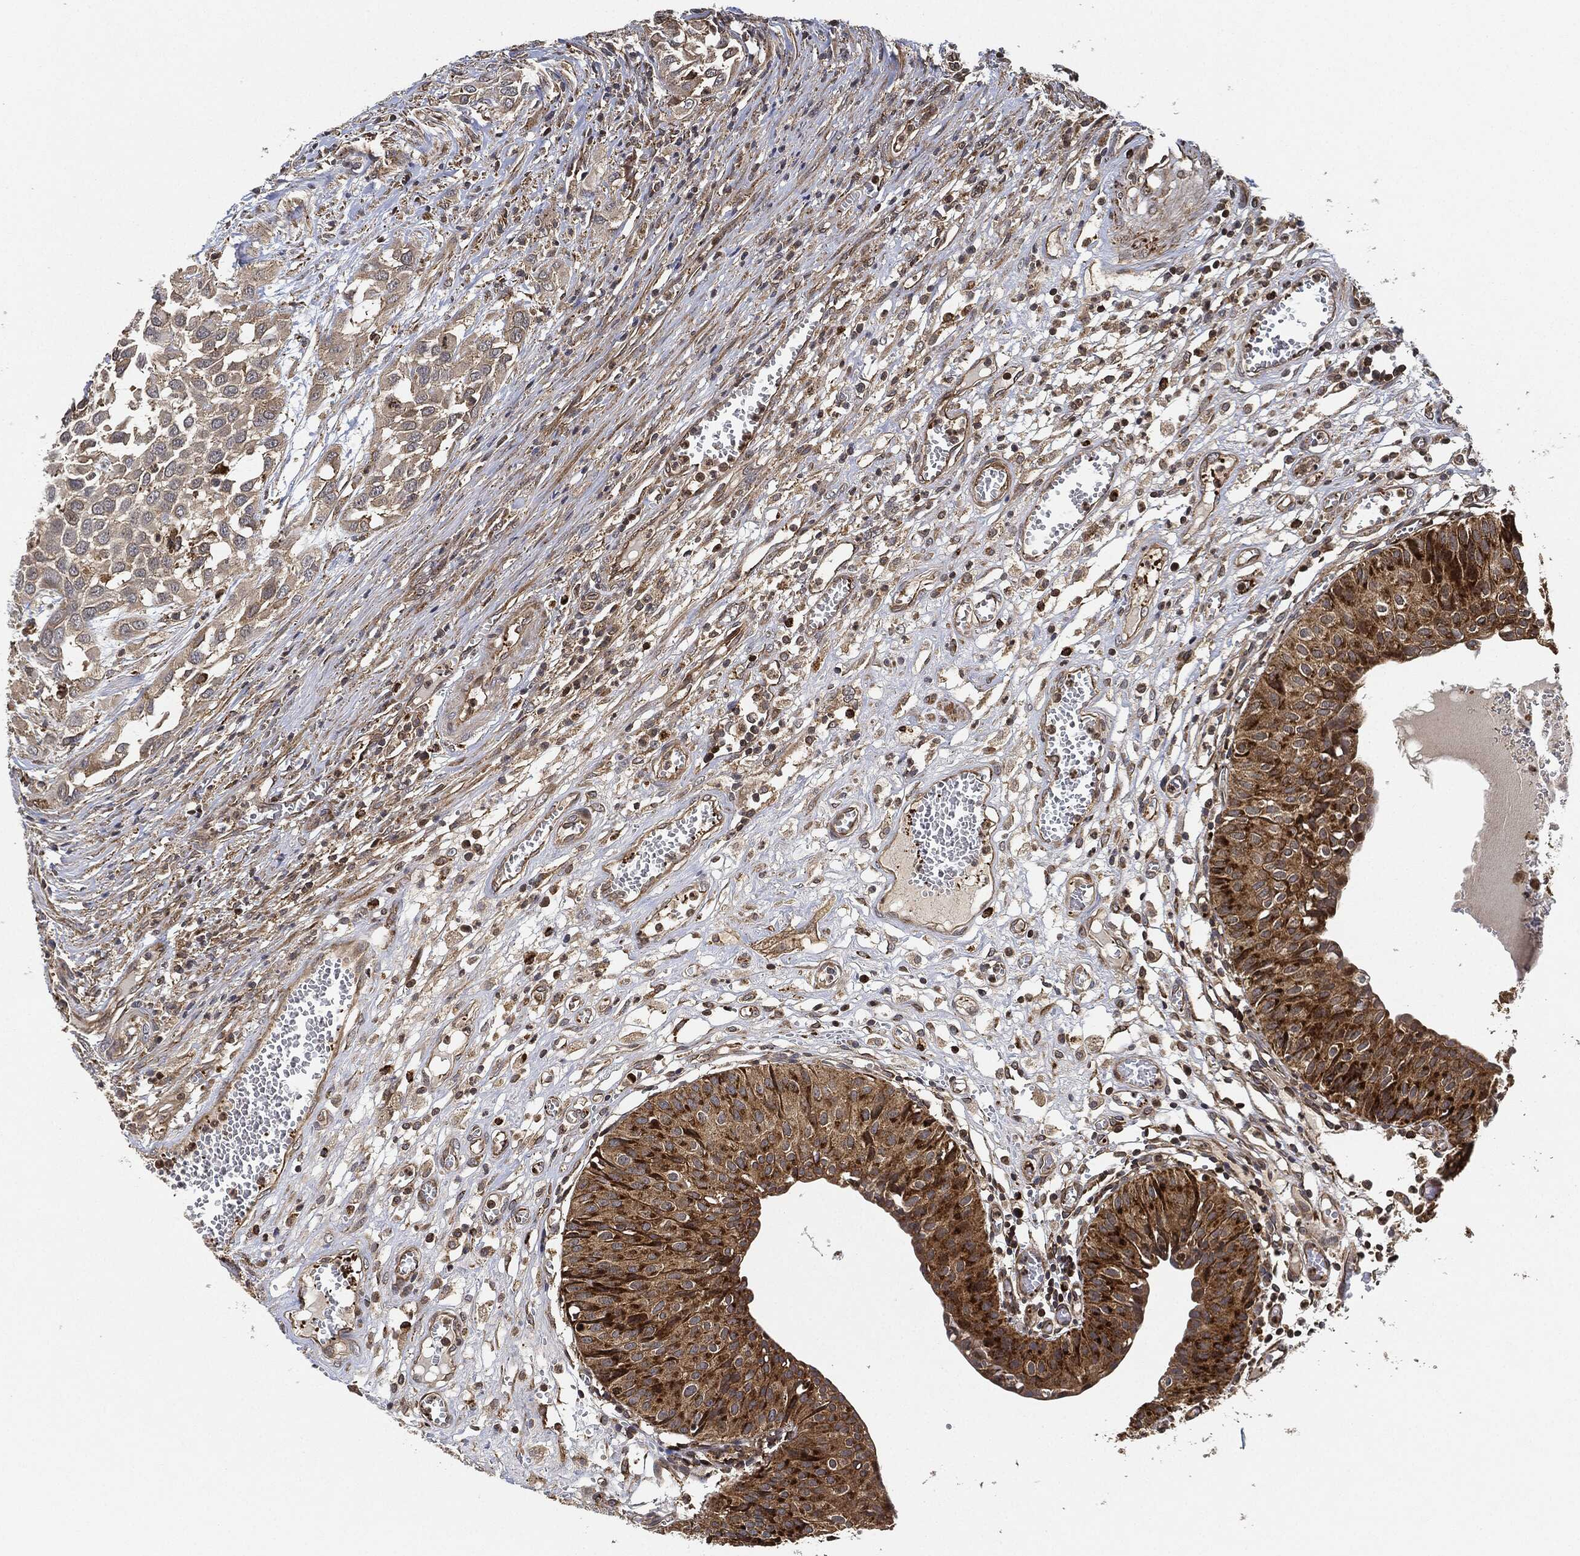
{"staining": {"intensity": "strong", "quantity": "25%-75%", "location": "cytoplasmic/membranous"}, "tissue": "urinary bladder", "cell_type": "Urothelial cells", "image_type": "normal", "snomed": [{"axis": "morphology", "description": "Normal tissue, NOS"}, {"axis": "morphology", "description": "Urothelial carcinoma, NOS"}, {"axis": "morphology", "description": "Urothelial carcinoma, High grade"}, {"axis": "topography", "description": "Urinary bladder"}], "caption": "Protein positivity by immunohistochemistry demonstrates strong cytoplasmic/membranous staining in about 25%-75% of urothelial cells in unremarkable urinary bladder. (Stains: DAB in brown, nuclei in blue, Microscopy: brightfield microscopy at high magnification).", "gene": "MAP3K3", "patient": {"sex": "male", "age": 57}}